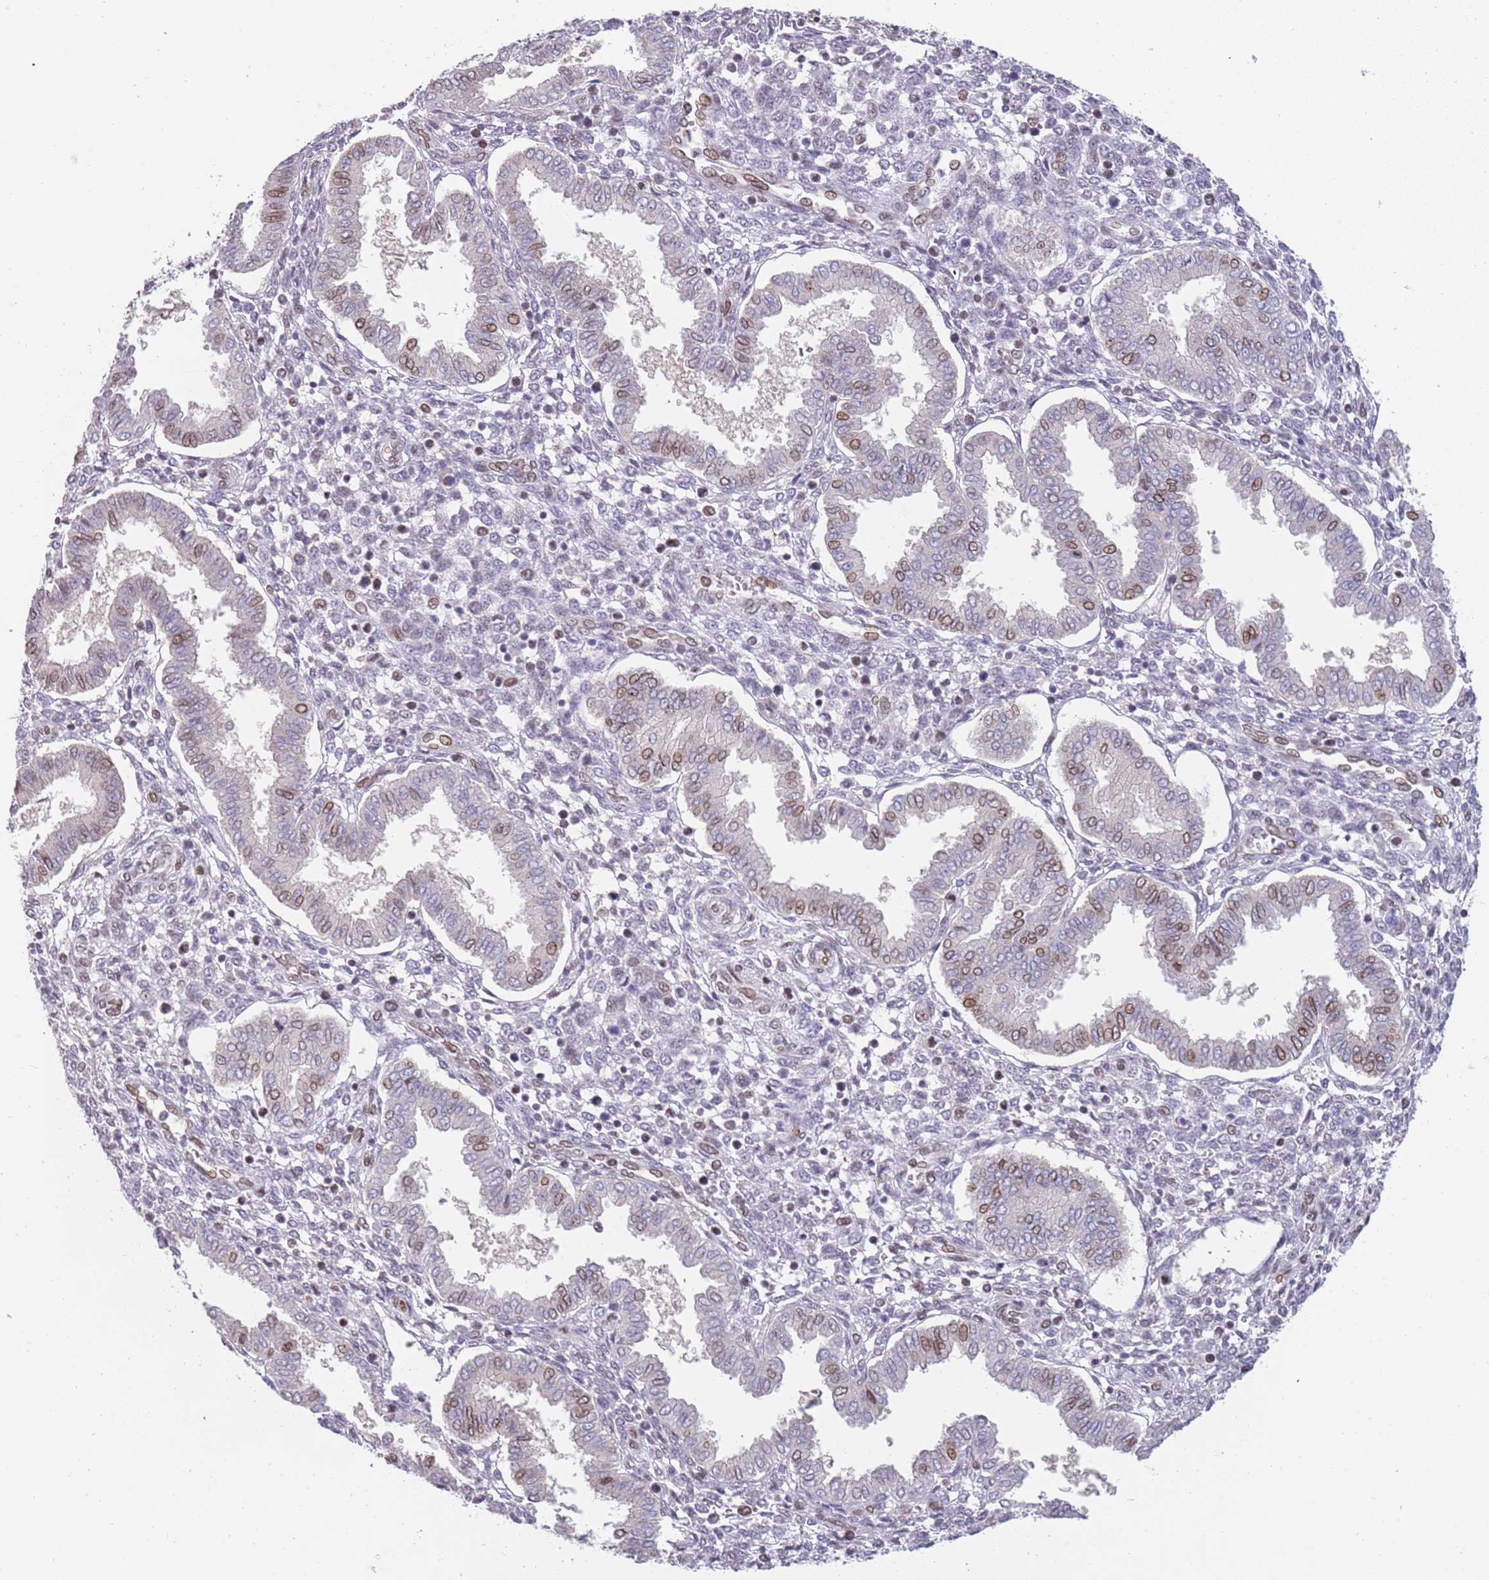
{"staining": {"intensity": "moderate", "quantity": "<25%", "location": "cytoplasmic/membranous,nuclear"}, "tissue": "endometrium", "cell_type": "Cells in endometrial stroma", "image_type": "normal", "snomed": [{"axis": "morphology", "description": "Normal tissue, NOS"}, {"axis": "topography", "description": "Endometrium"}], "caption": "Human endometrium stained for a protein (brown) demonstrates moderate cytoplasmic/membranous,nuclear positive positivity in about <25% of cells in endometrial stroma.", "gene": "KLHDC2", "patient": {"sex": "female", "age": 24}}